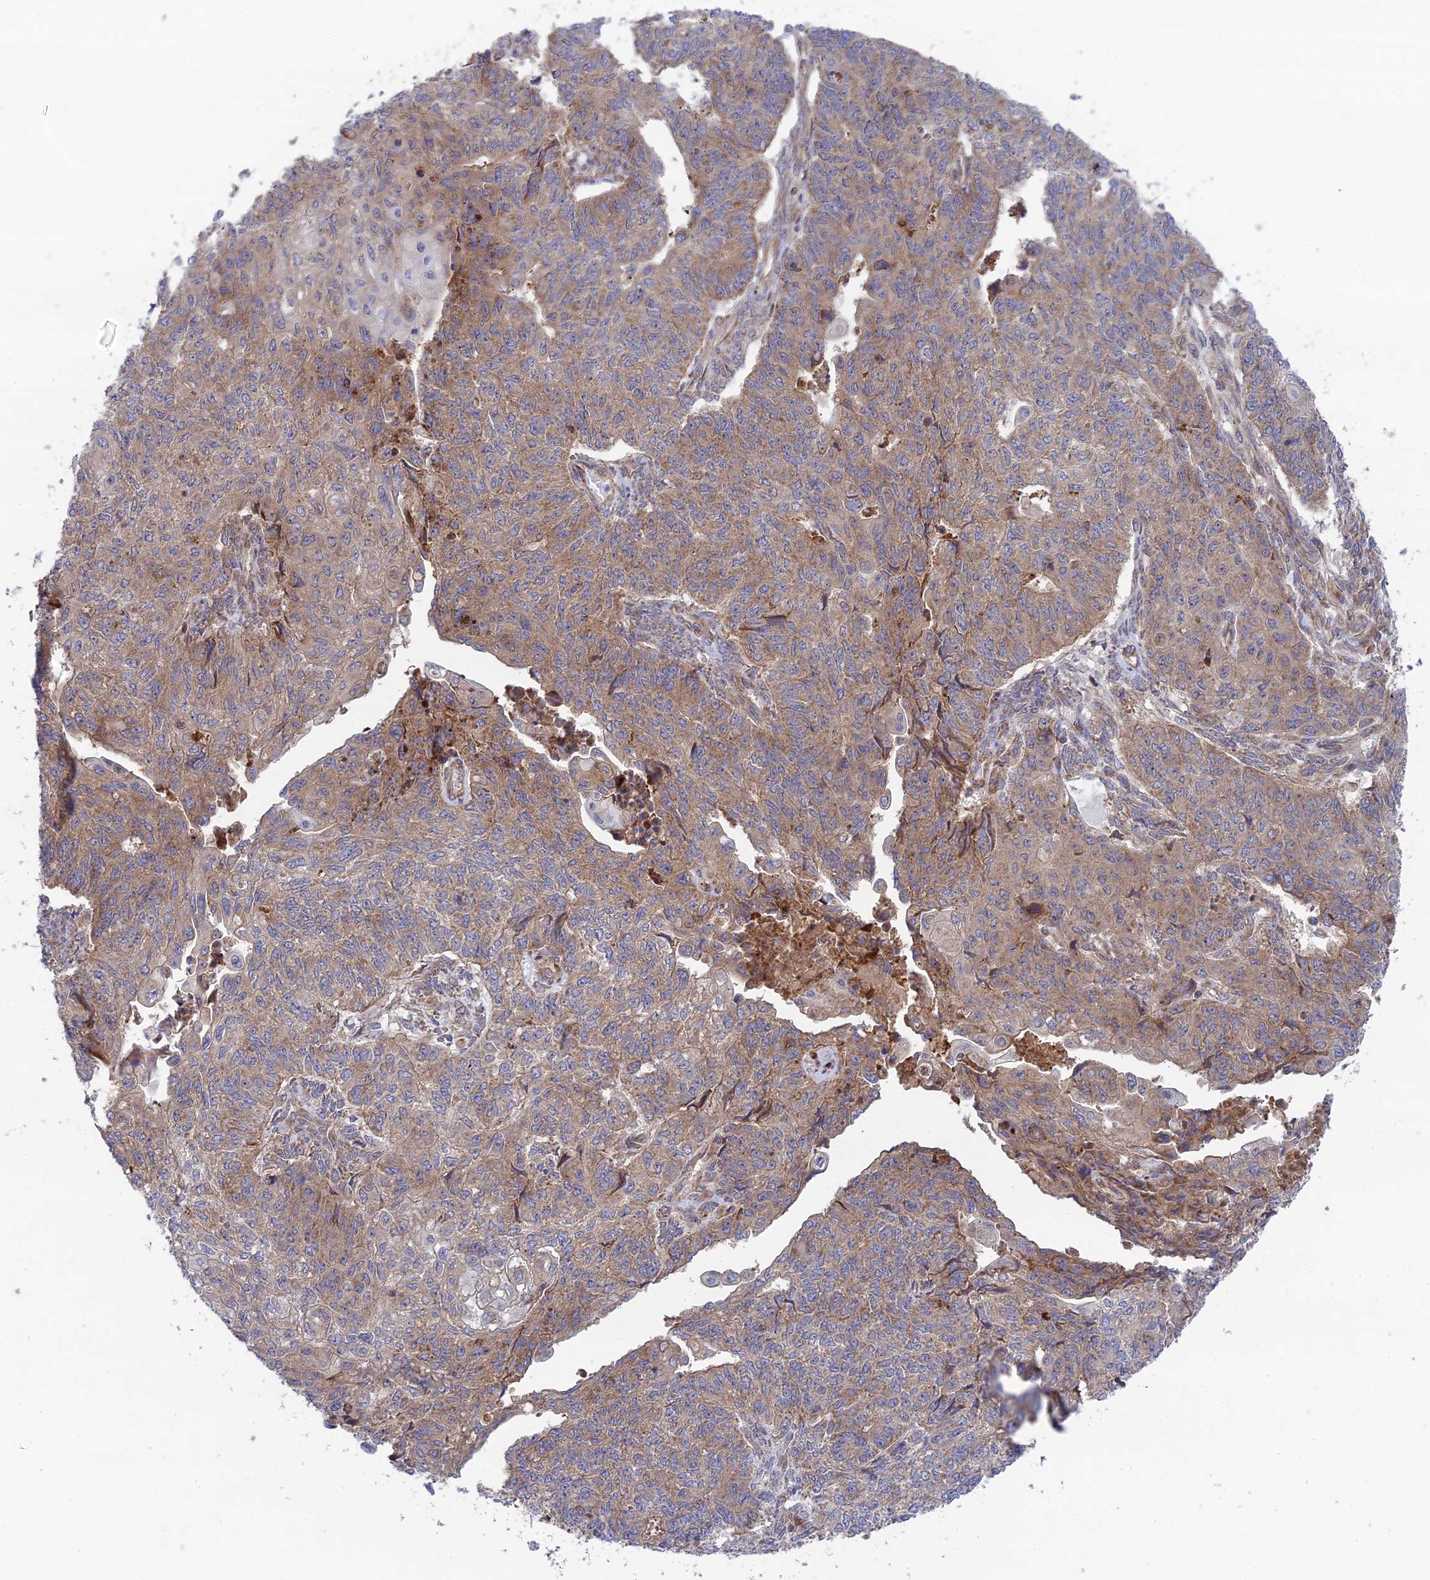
{"staining": {"intensity": "weak", "quantity": "25%-75%", "location": "cytoplasmic/membranous"}, "tissue": "endometrial cancer", "cell_type": "Tumor cells", "image_type": "cancer", "snomed": [{"axis": "morphology", "description": "Adenocarcinoma, NOS"}, {"axis": "topography", "description": "Endometrium"}], "caption": "Approximately 25%-75% of tumor cells in human adenocarcinoma (endometrial) demonstrate weak cytoplasmic/membranous protein staining as visualized by brown immunohistochemical staining.", "gene": "INCA1", "patient": {"sex": "female", "age": 32}}